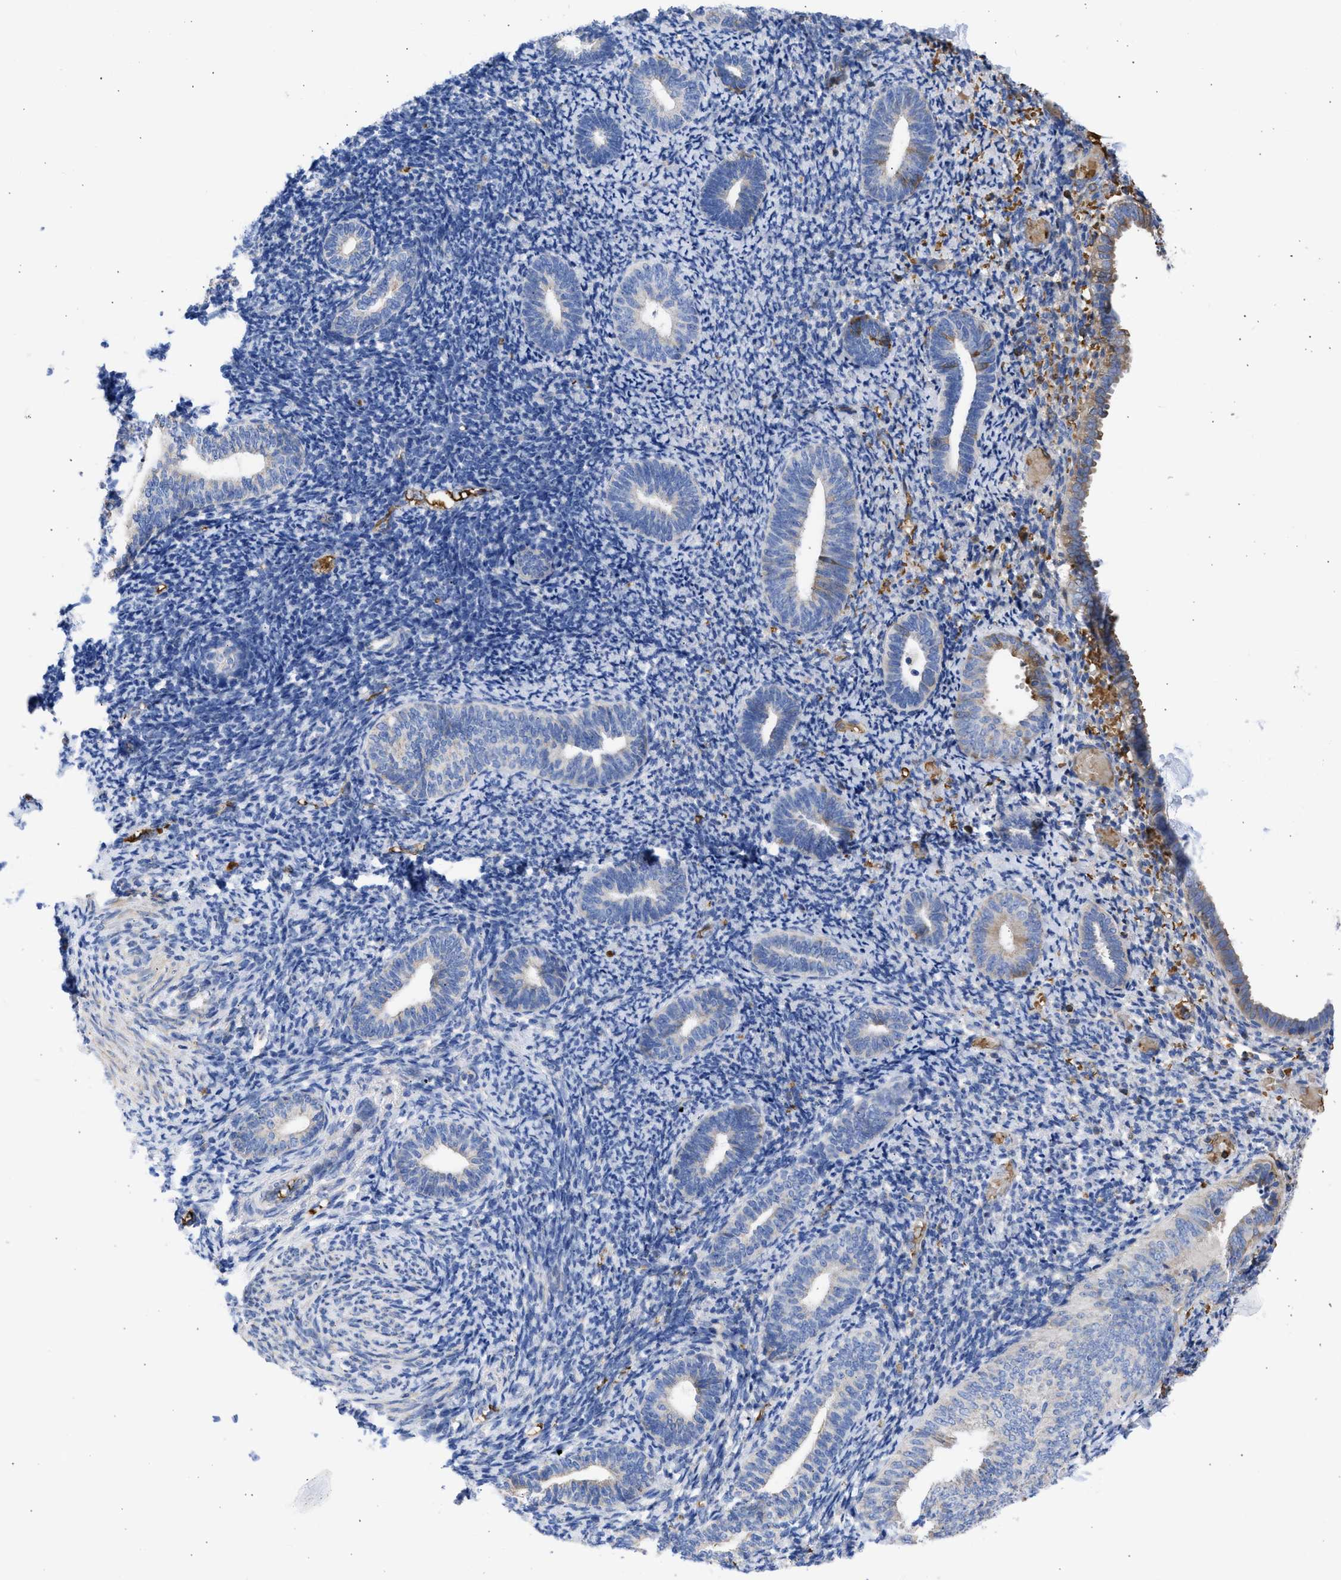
{"staining": {"intensity": "weak", "quantity": "<25%", "location": "cytoplasmic/membranous"}, "tissue": "endometrium", "cell_type": "Cells in endometrial stroma", "image_type": "normal", "snomed": [{"axis": "morphology", "description": "Normal tissue, NOS"}, {"axis": "topography", "description": "Endometrium"}], "caption": "The histopathology image shows no staining of cells in endometrial stroma in benign endometrium.", "gene": "BTG3", "patient": {"sex": "female", "age": 66}}